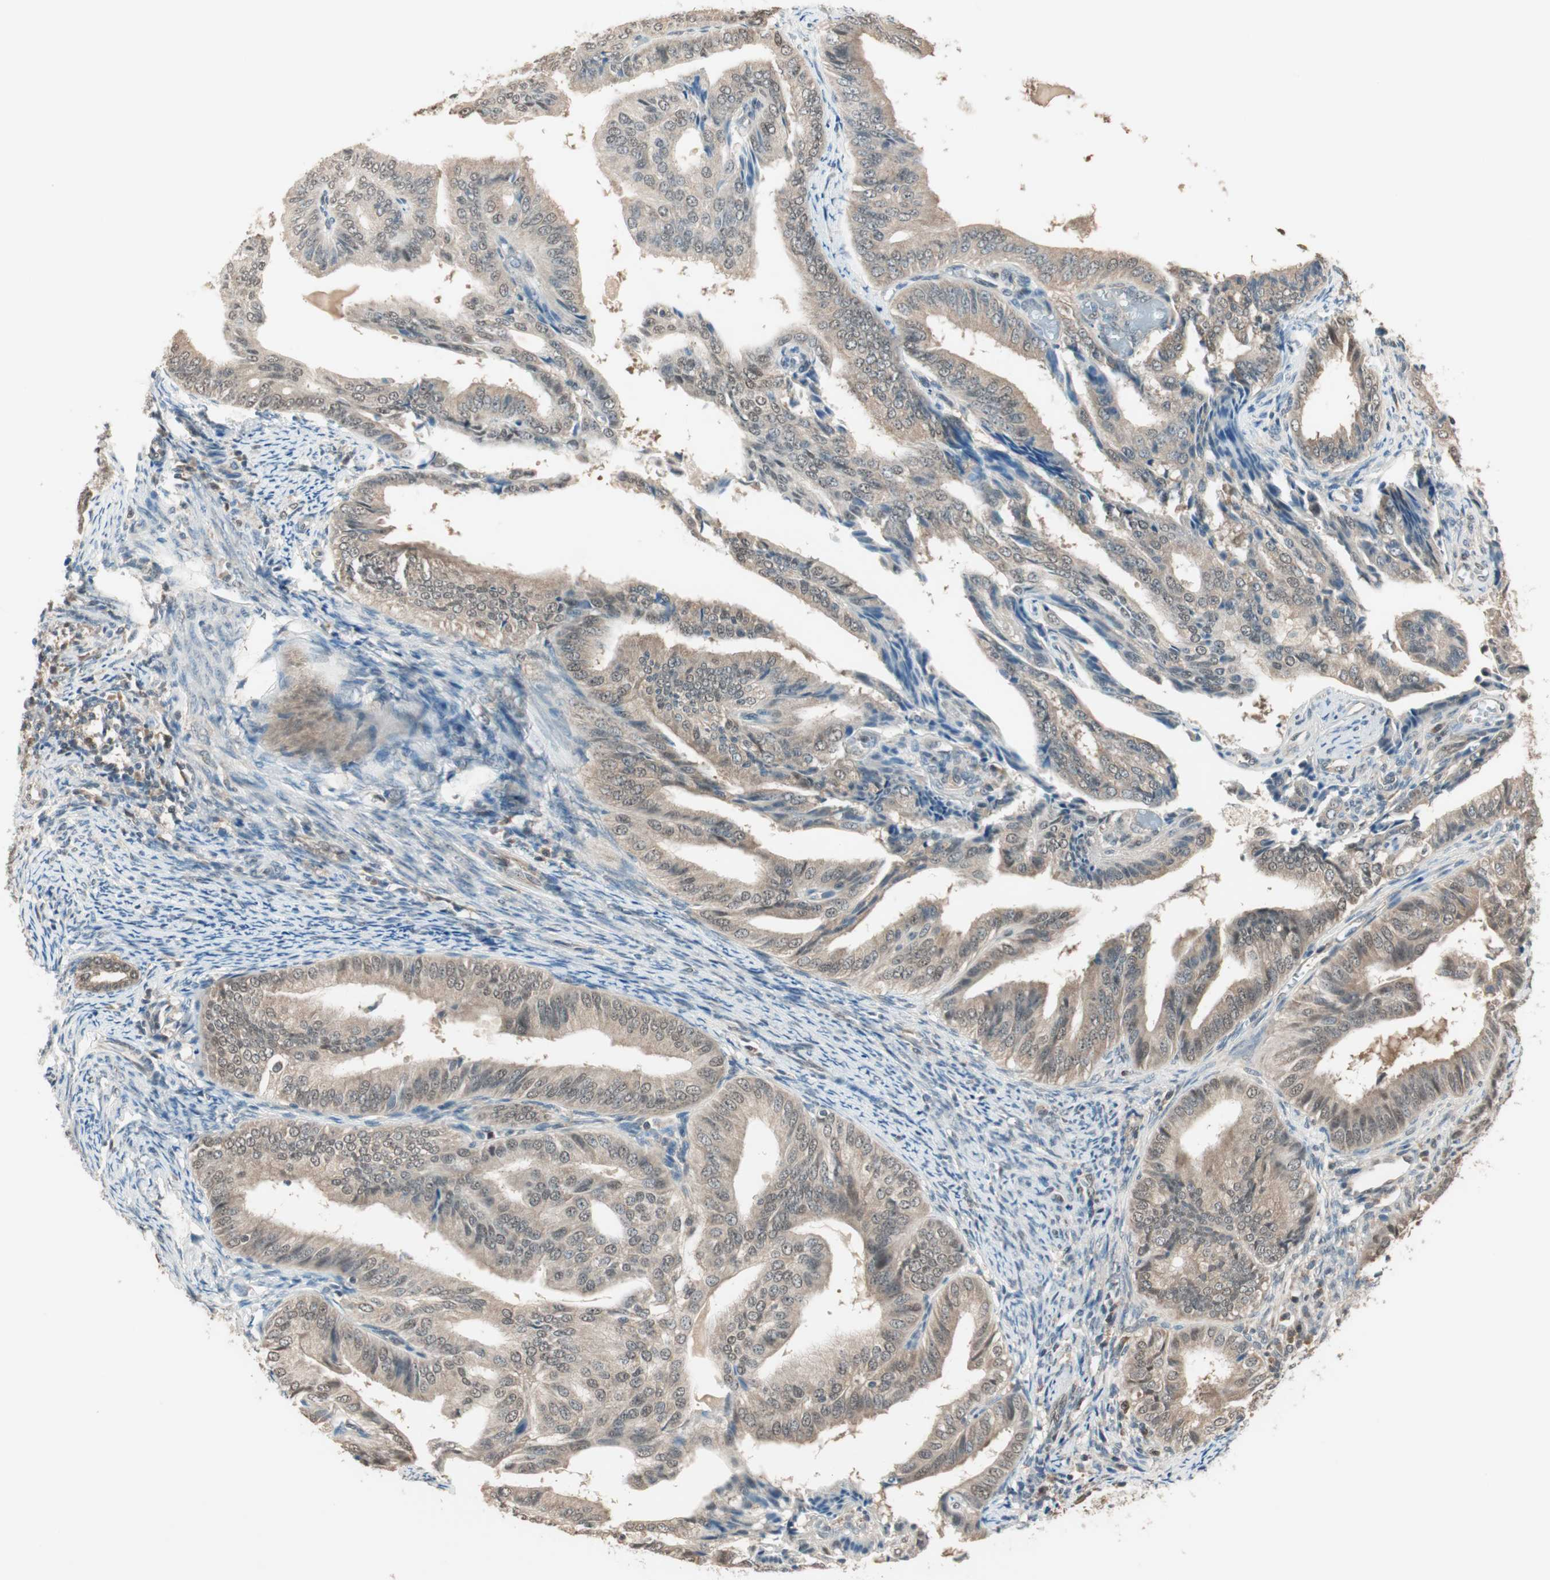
{"staining": {"intensity": "weak", "quantity": ">75%", "location": "cytoplasmic/membranous"}, "tissue": "endometrial cancer", "cell_type": "Tumor cells", "image_type": "cancer", "snomed": [{"axis": "morphology", "description": "Adenocarcinoma, NOS"}, {"axis": "topography", "description": "Endometrium"}], "caption": "This is an image of IHC staining of adenocarcinoma (endometrial), which shows weak expression in the cytoplasmic/membranous of tumor cells.", "gene": "USP5", "patient": {"sex": "female", "age": 58}}